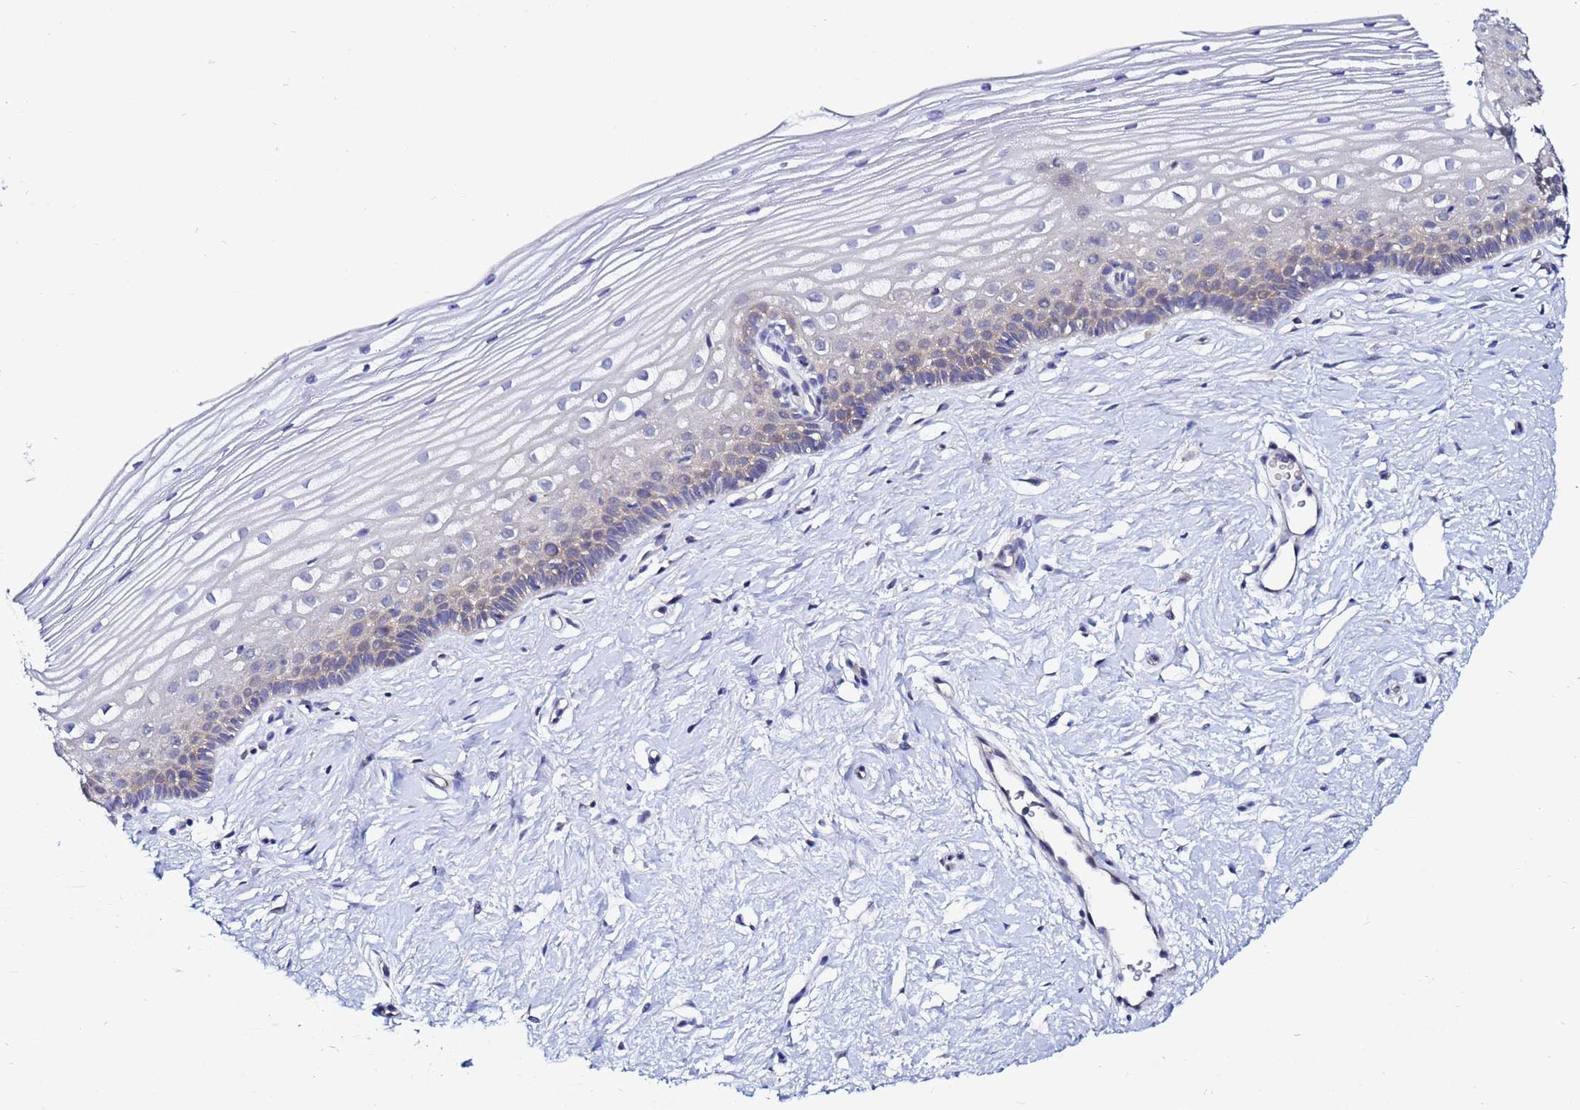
{"staining": {"intensity": "moderate", "quantity": "<25%", "location": "cytoplasmic/membranous"}, "tissue": "cervix", "cell_type": "Glandular cells", "image_type": "normal", "snomed": [{"axis": "morphology", "description": "Normal tissue, NOS"}, {"axis": "topography", "description": "Cervix"}], "caption": "DAB (3,3'-diaminobenzidine) immunohistochemical staining of unremarkable cervix reveals moderate cytoplasmic/membranous protein expression in about <25% of glandular cells.", "gene": "LENG1", "patient": {"sex": "female", "age": 40}}